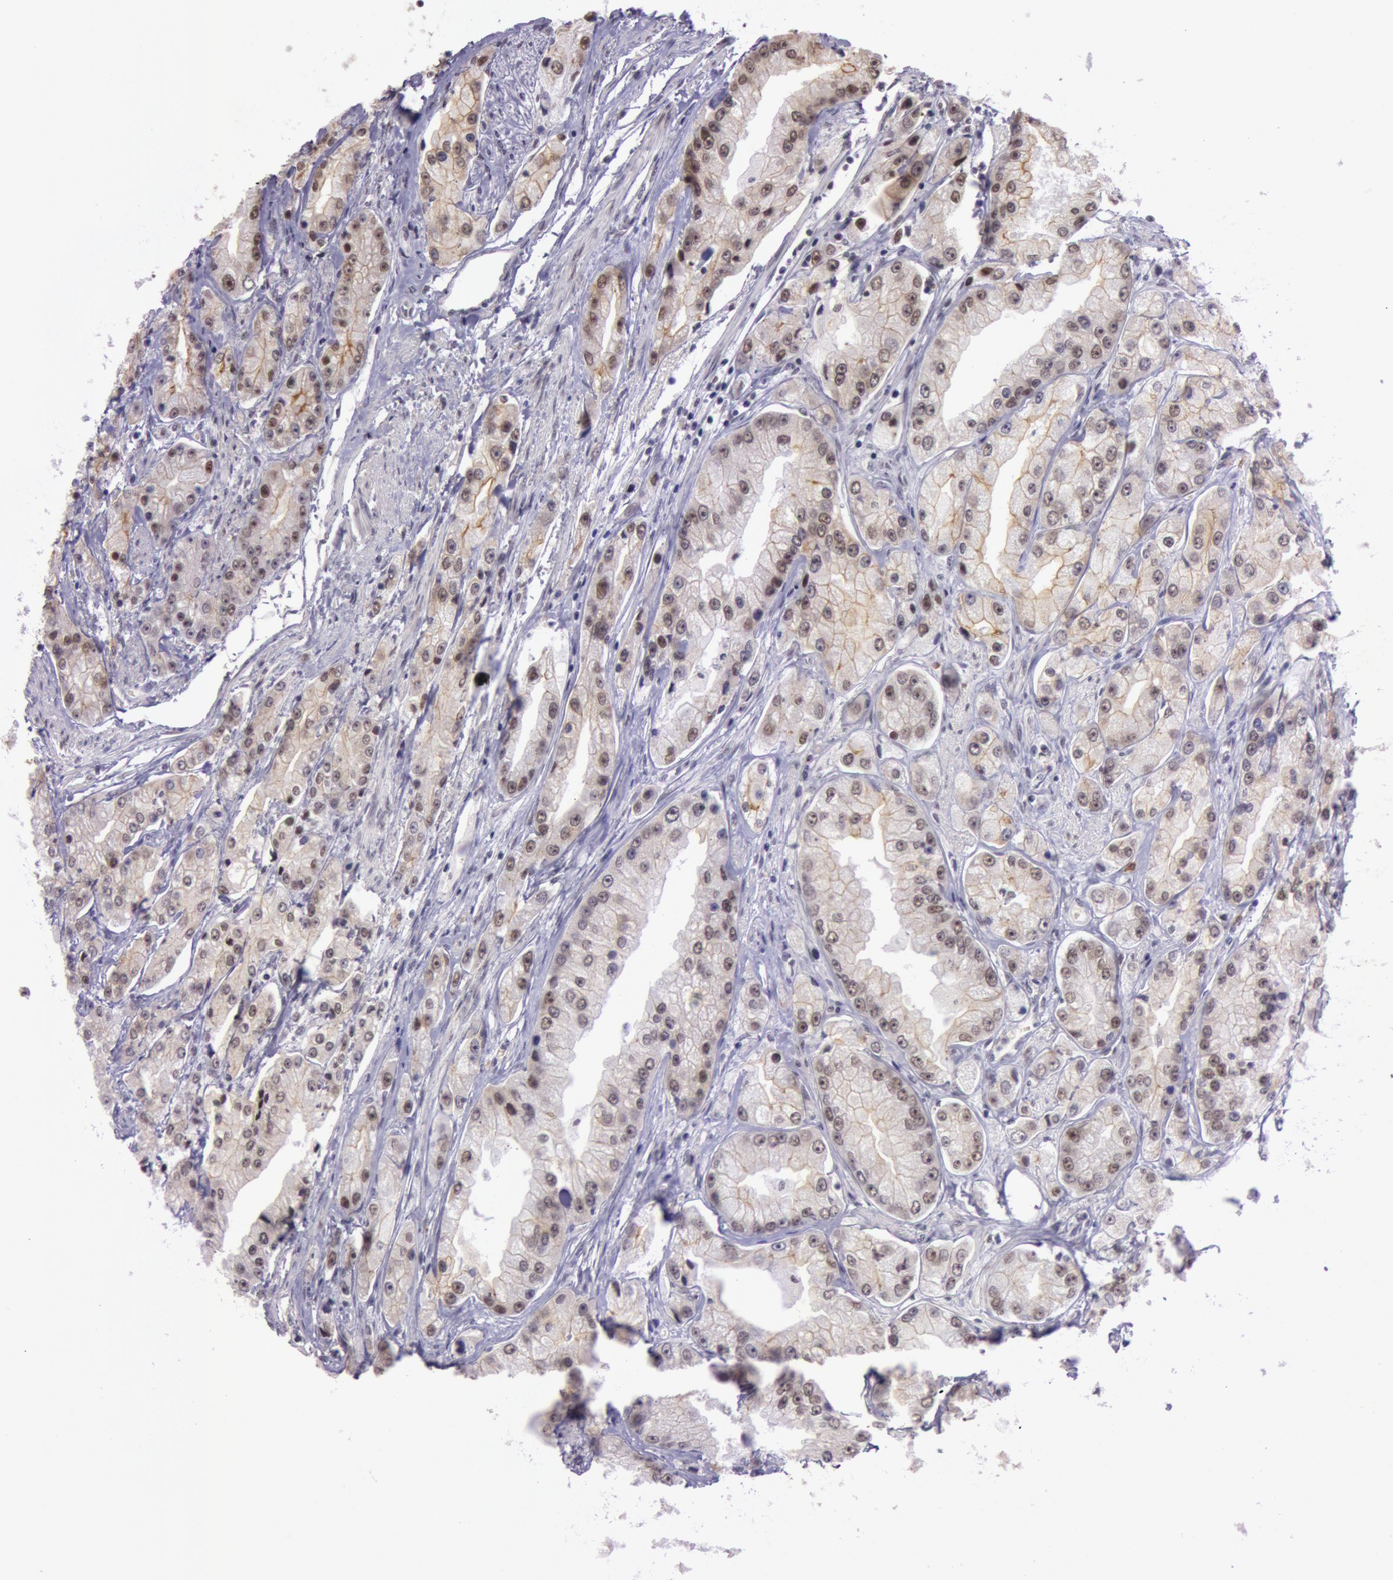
{"staining": {"intensity": "weak", "quantity": "25%-75%", "location": "nuclear"}, "tissue": "prostate cancer", "cell_type": "Tumor cells", "image_type": "cancer", "snomed": [{"axis": "morphology", "description": "Adenocarcinoma, Medium grade"}, {"axis": "topography", "description": "Prostate"}], "caption": "Prostate medium-grade adenocarcinoma stained with a brown dye shows weak nuclear positive expression in approximately 25%-75% of tumor cells.", "gene": "NBN", "patient": {"sex": "male", "age": 72}}